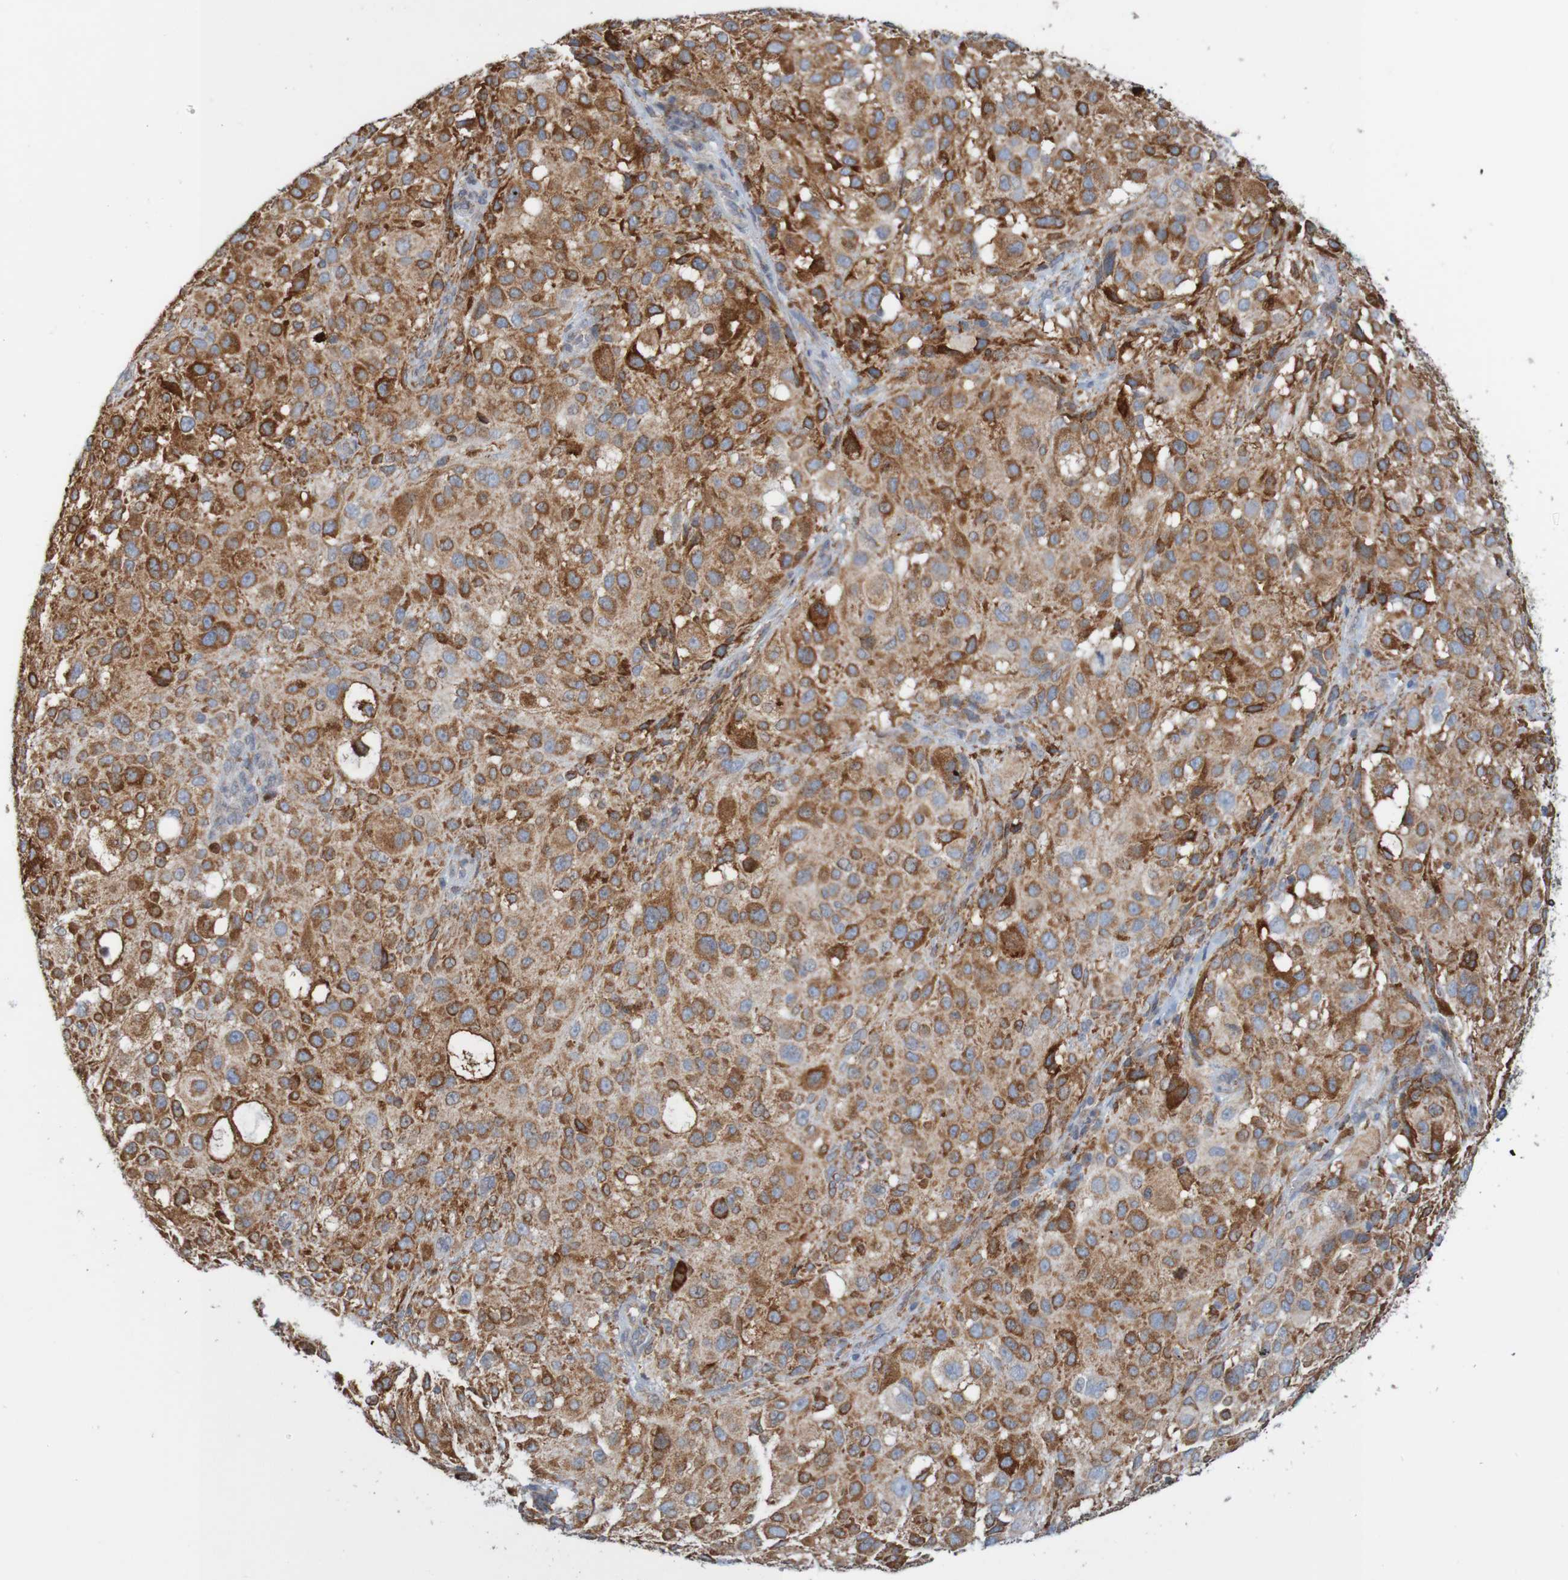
{"staining": {"intensity": "strong", "quantity": "<25%", "location": "cytoplasmic/membranous"}, "tissue": "melanoma", "cell_type": "Tumor cells", "image_type": "cancer", "snomed": [{"axis": "morphology", "description": "Necrosis, NOS"}, {"axis": "morphology", "description": "Malignant melanoma, NOS"}, {"axis": "topography", "description": "Skin"}], "caption": "Melanoma stained with a brown dye exhibits strong cytoplasmic/membranous positive expression in approximately <25% of tumor cells.", "gene": "PDIA3", "patient": {"sex": "female", "age": 87}}